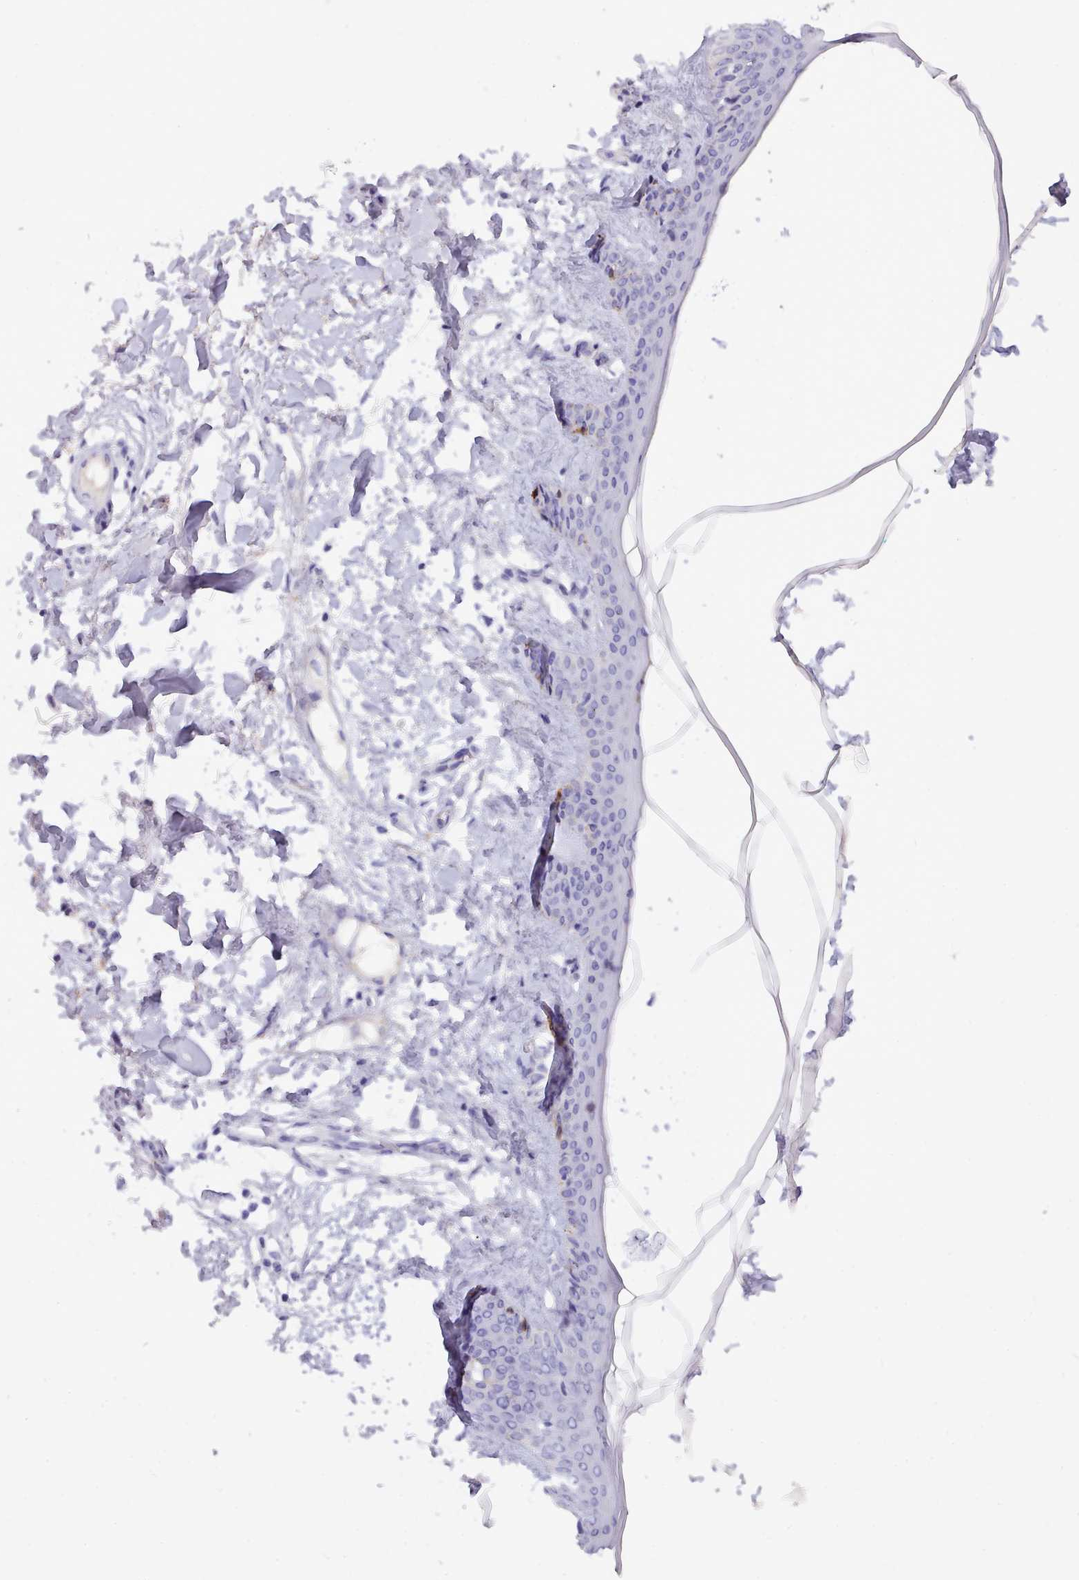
{"staining": {"intensity": "negative", "quantity": "none", "location": "none"}, "tissue": "skin", "cell_type": "Fibroblasts", "image_type": "normal", "snomed": [{"axis": "morphology", "description": "Normal tissue, NOS"}, {"axis": "topography", "description": "Skin"}], "caption": "Immunohistochemistry micrograph of benign skin: human skin stained with DAB reveals no significant protein expression in fibroblasts. The staining is performed using DAB (3,3'-diaminobenzidine) brown chromogen with nuclei counter-stained in using hematoxylin.", "gene": "CYP2A13", "patient": {"sex": "female", "age": 34}}